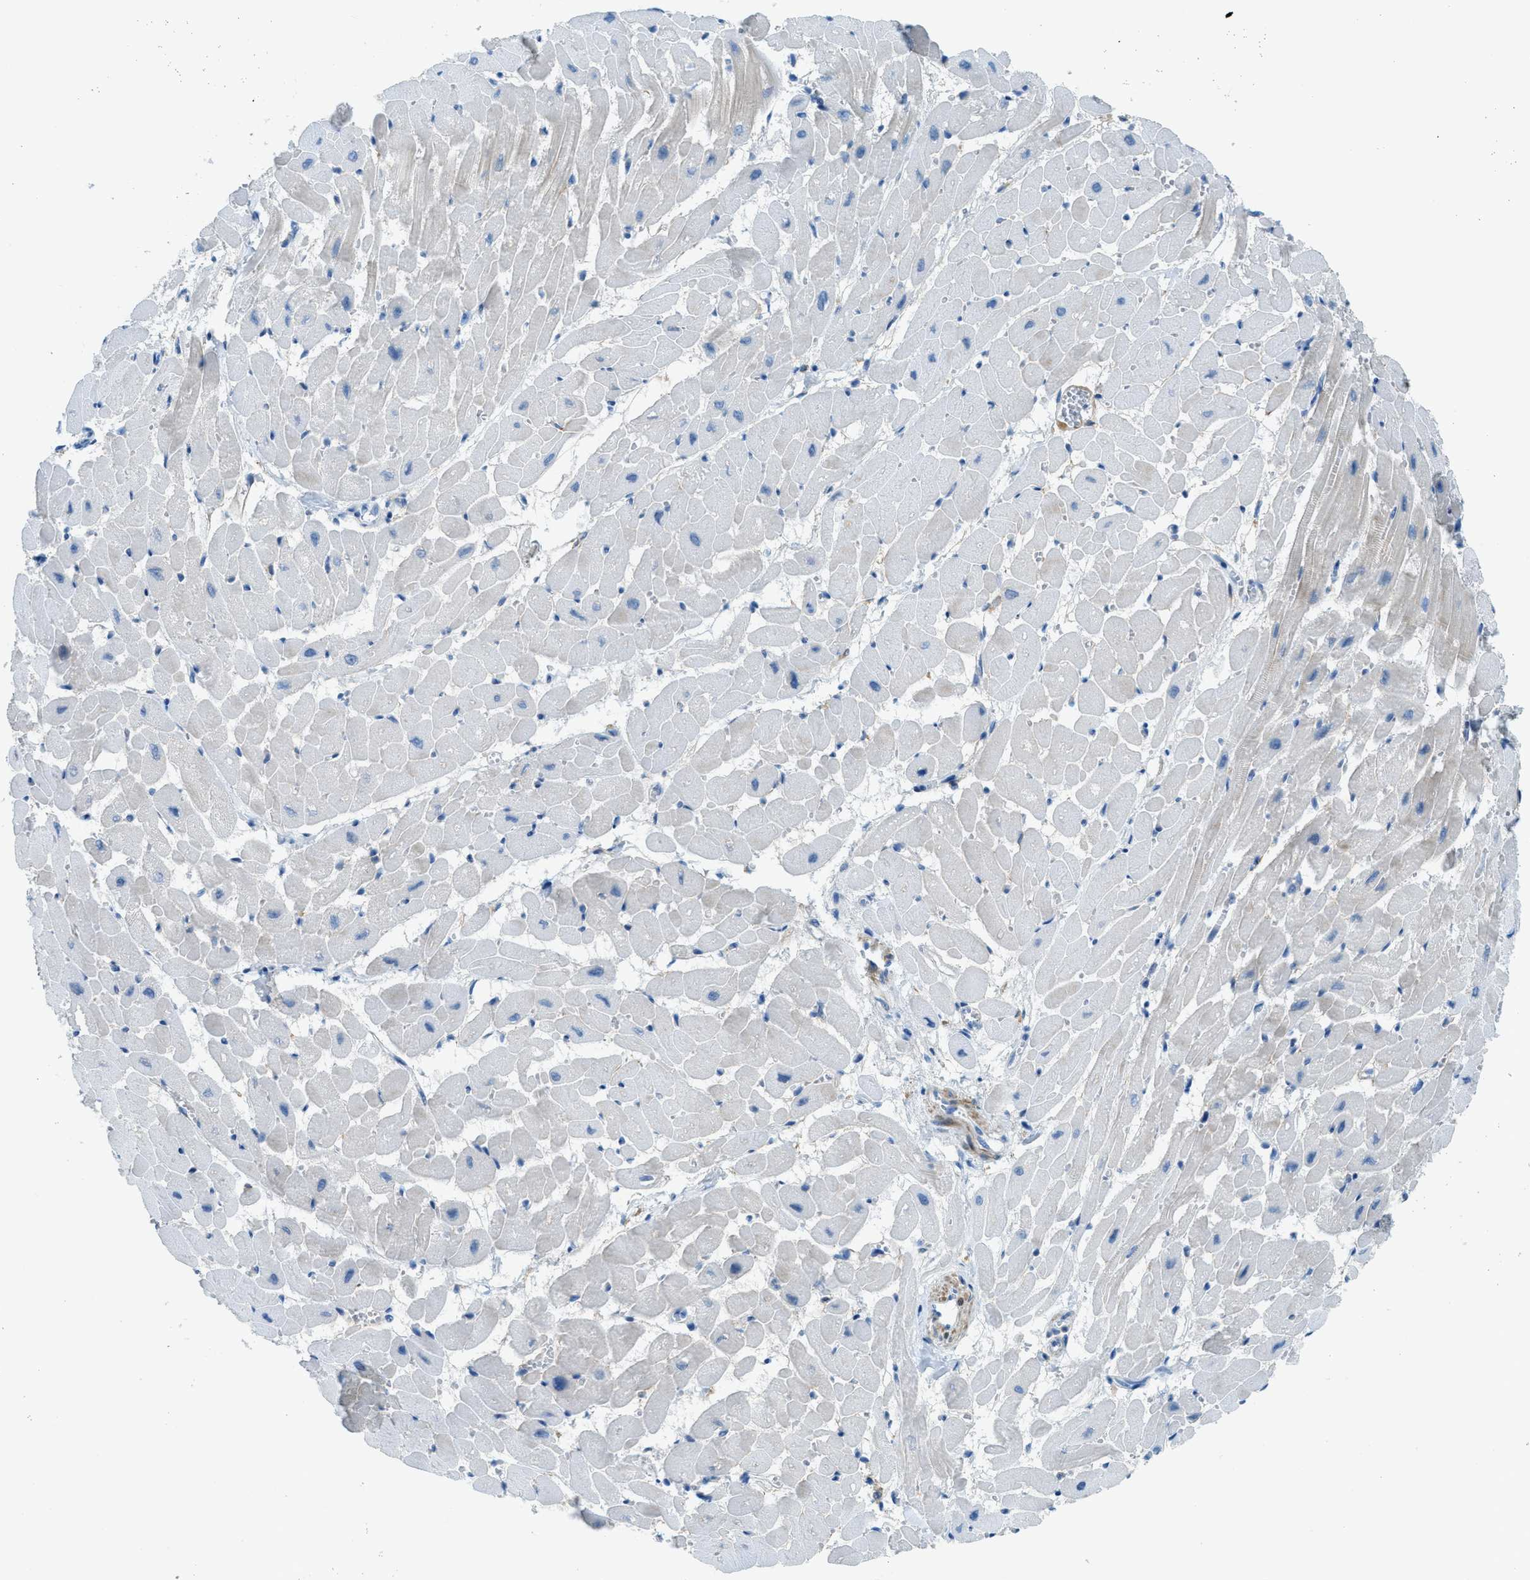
{"staining": {"intensity": "negative", "quantity": "none", "location": "none"}, "tissue": "heart muscle", "cell_type": "Cardiomyocytes", "image_type": "normal", "snomed": [{"axis": "morphology", "description": "Normal tissue, NOS"}, {"axis": "topography", "description": "Heart"}], "caption": "IHC micrograph of benign heart muscle: heart muscle stained with DAB (3,3'-diaminobenzidine) reveals no significant protein expression in cardiomyocytes. (DAB immunohistochemistry, high magnification).", "gene": "KLHL8", "patient": {"sex": "male", "age": 45}}